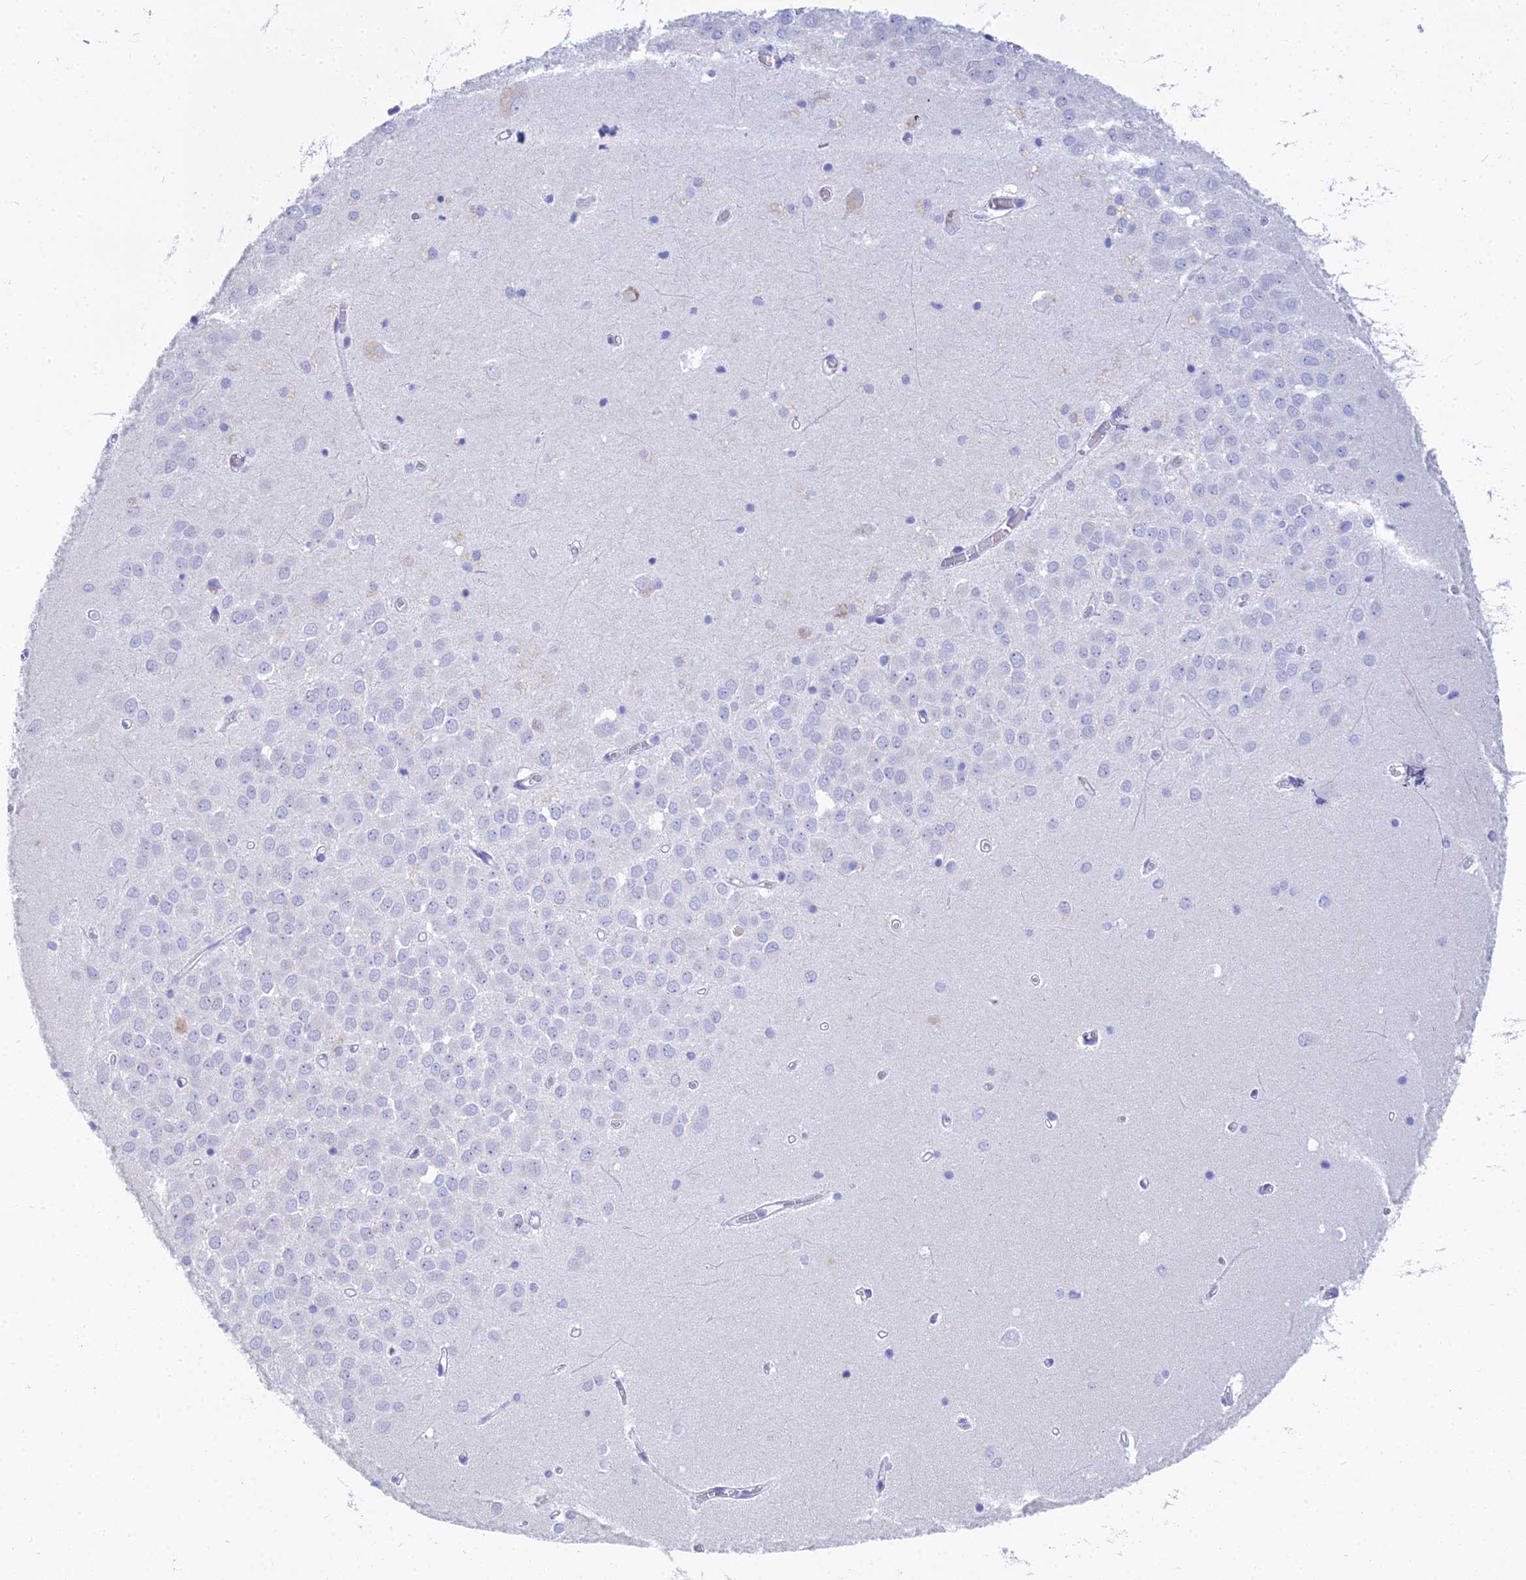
{"staining": {"intensity": "negative", "quantity": "none", "location": "none"}, "tissue": "hippocampus", "cell_type": "Glial cells", "image_type": "normal", "snomed": [{"axis": "morphology", "description": "Normal tissue, NOS"}, {"axis": "topography", "description": "Hippocampus"}], "caption": "This photomicrograph is of benign hippocampus stained with IHC to label a protein in brown with the nuclei are counter-stained blue. There is no expression in glial cells.", "gene": "MCM2", "patient": {"sex": "male", "age": 70}}